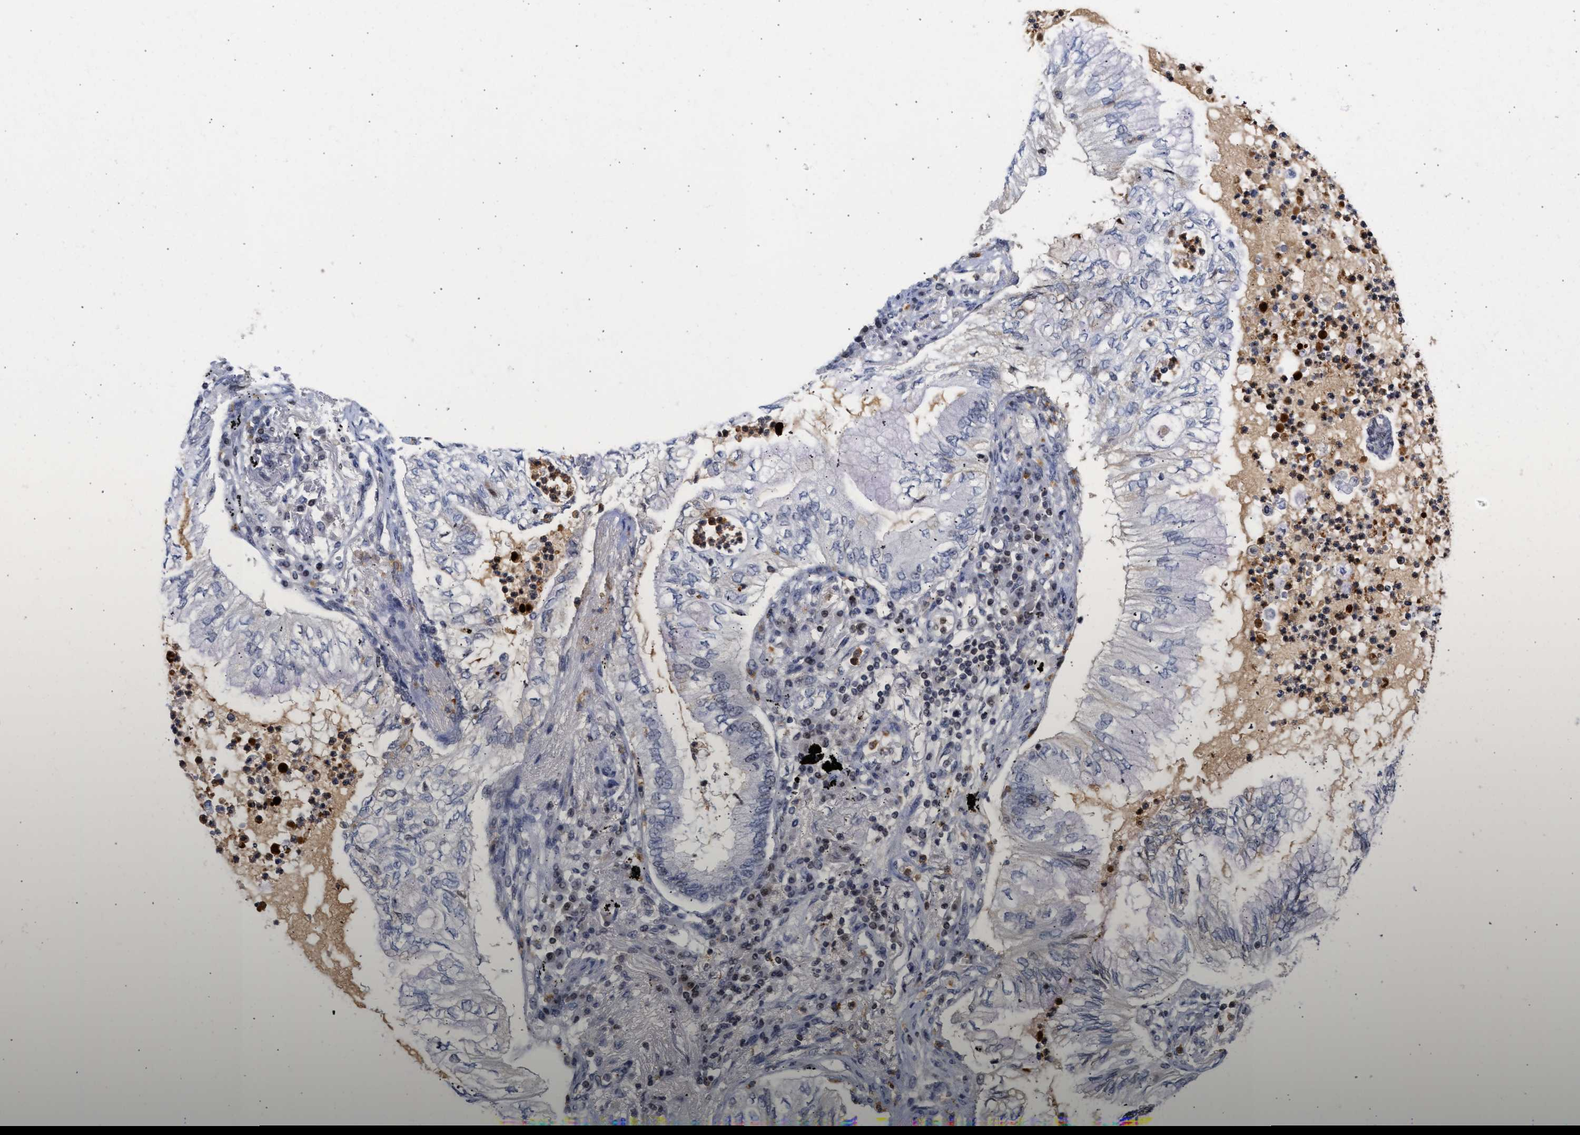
{"staining": {"intensity": "negative", "quantity": "none", "location": "none"}, "tissue": "lung cancer", "cell_type": "Tumor cells", "image_type": "cancer", "snomed": [{"axis": "morphology", "description": "Normal tissue, NOS"}, {"axis": "morphology", "description": "Adenocarcinoma, NOS"}, {"axis": "topography", "description": "Bronchus"}, {"axis": "topography", "description": "Lung"}], "caption": "An IHC image of lung adenocarcinoma is shown. There is no staining in tumor cells of lung adenocarcinoma.", "gene": "ENSG00000142539", "patient": {"sex": "female", "age": 70}}